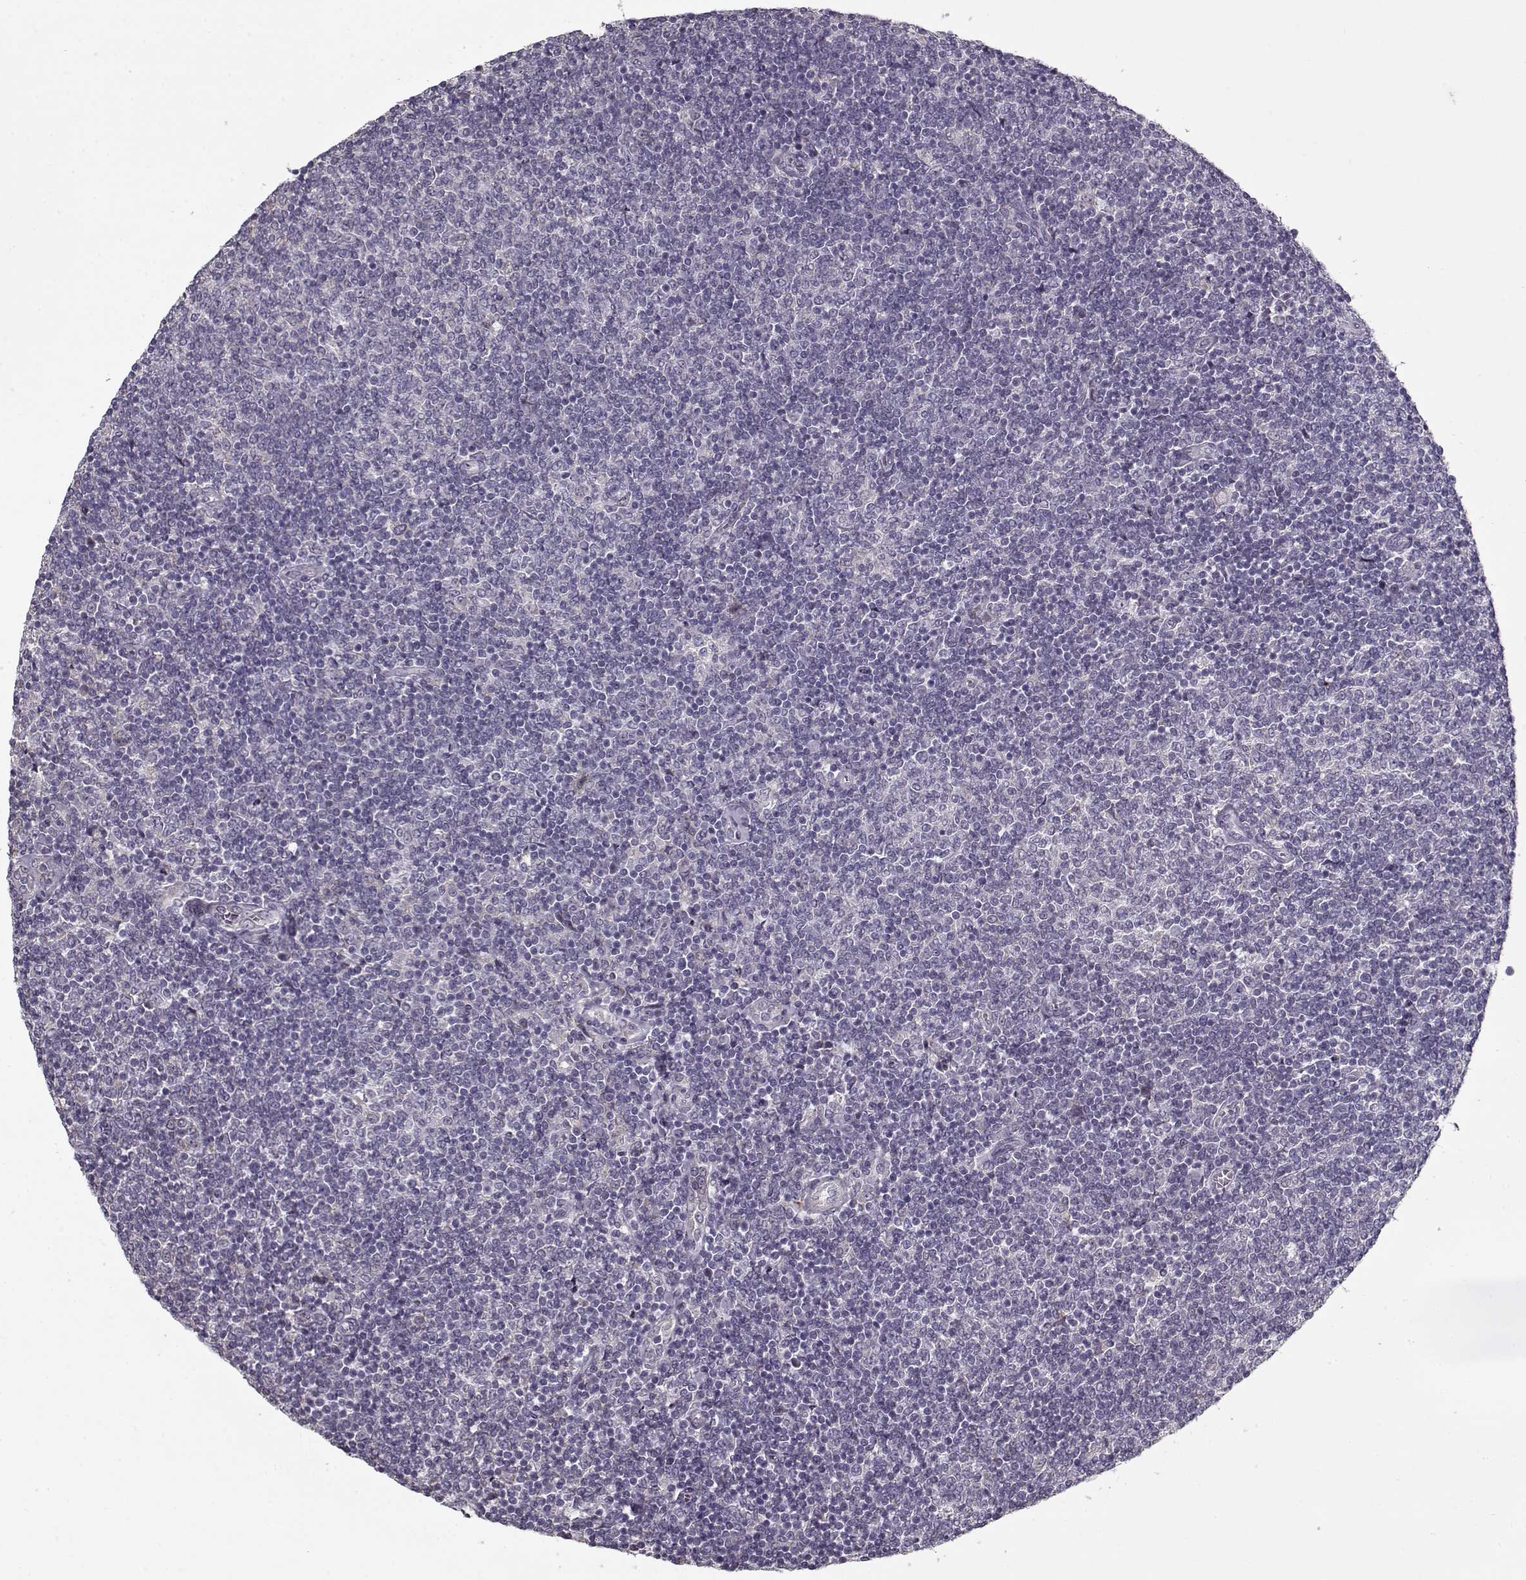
{"staining": {"intensity": "negative", "quantity": "none", "location": "none"}, "tissue": "lymphoma", "cell_type": "Tumor cells", "image_type": "cancer", "snomed": [{"axis": "morphology", "description": "Malignant lymphoma, non-Hodgkin's type, Low grade"}, {"axis": "topography", "description": "Lymph node"}], "caption": "The immunohistochemistry histopathology image has no significant staining in tumor cells of lymphoma tissue.", "gene": "LAMA2", "patient": {"sex": "male", "age": 52}}